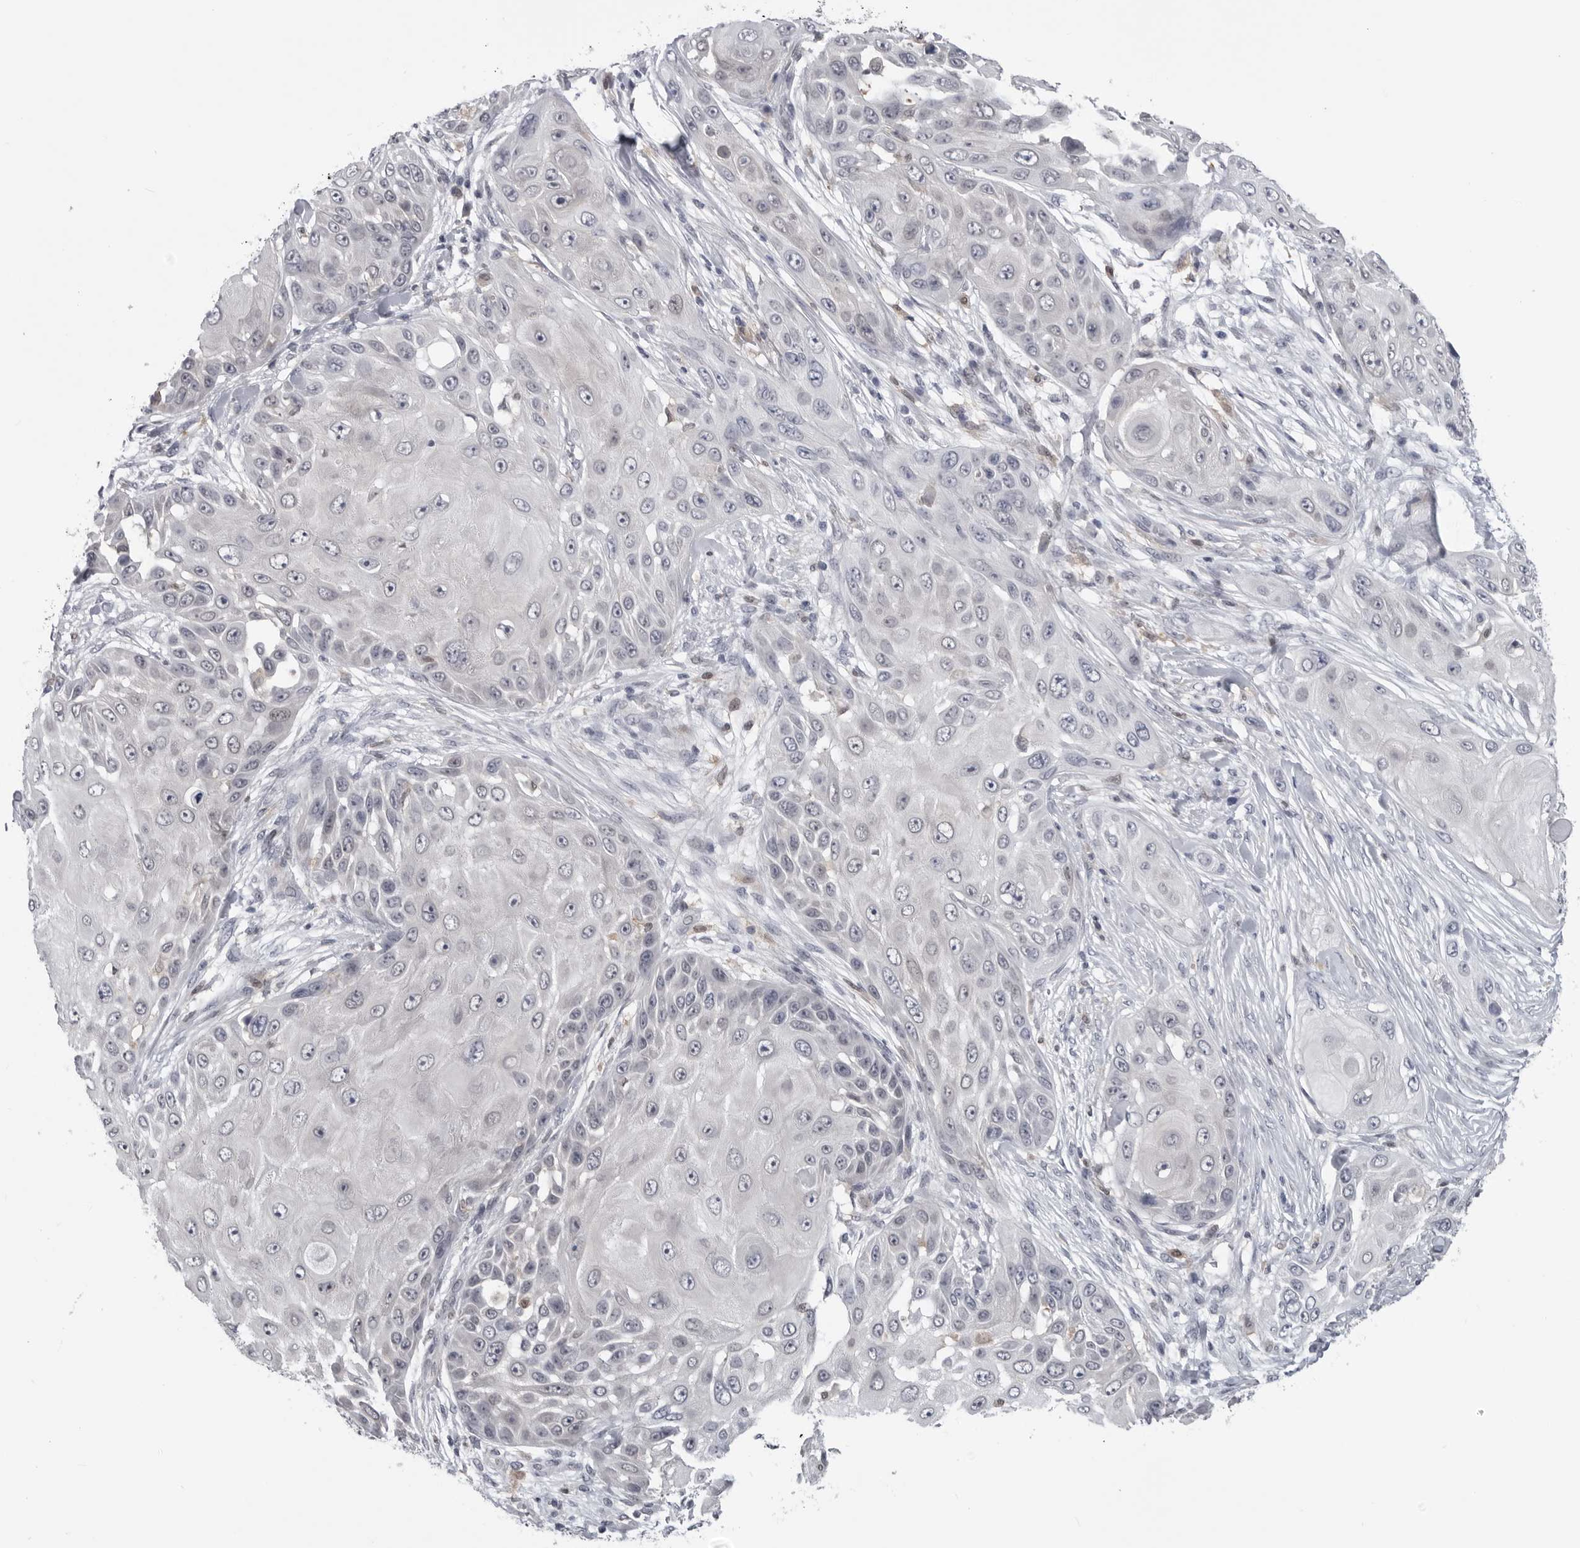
{"staining": {"intensity": "negative", "quantity": "none", "location": "none"}, "tissue": "skin cancer", "cell_type": "Tumor cells", "image_type": "cancer", "snomed": [{"axis": "morphology", "description": "Squamous cell carcinoma, NOS"}, {"axis": "topography", "description": "Skin"}], "caption": "Histopathology image shows no significant protein positivity in tumor cells of skin cancer (squamous cell carcinoma).", "gene": "PNPO", "patient": {"sex": "female", "age": 44}}